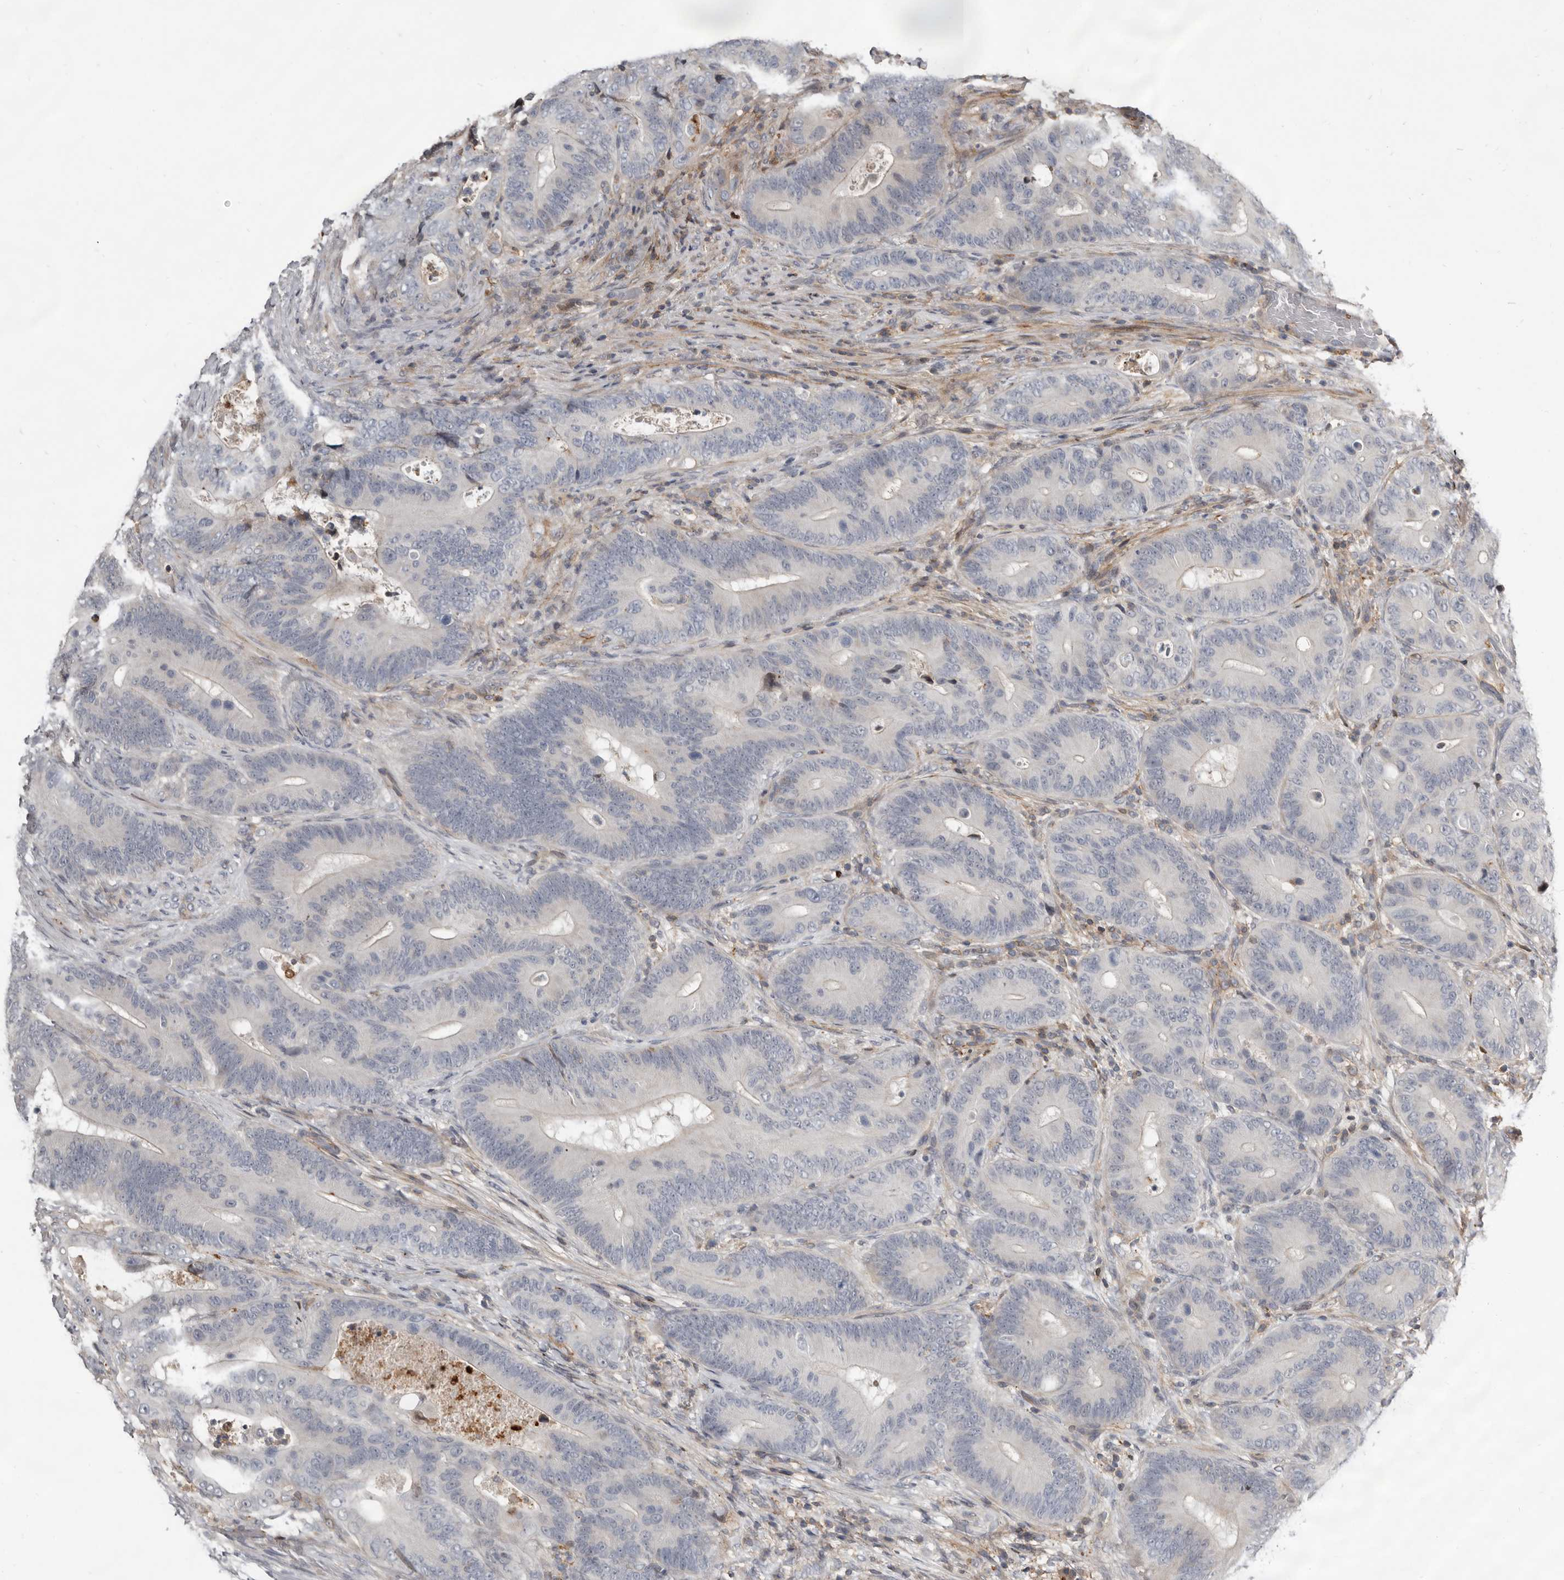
{"staining": {"intensity": "negative", "quantity": "none", "location": "none"}, "tissue": "colorectal cancer", "cell_type": "Tumor cells", "image_type": "cancer", "snomed": [{"axis": "morphology", "description": "Adenocarcinoma, NOS"}, {"axis": "topography", "description": "Colon"}], "caption": "DAB immunohistochemical staining of human colorectal cancer (adenocarcinoma) displays no significant positivity in tumor cells.", "gene": "KIF26B", "patient": {"sex": "male", "age": 83}}